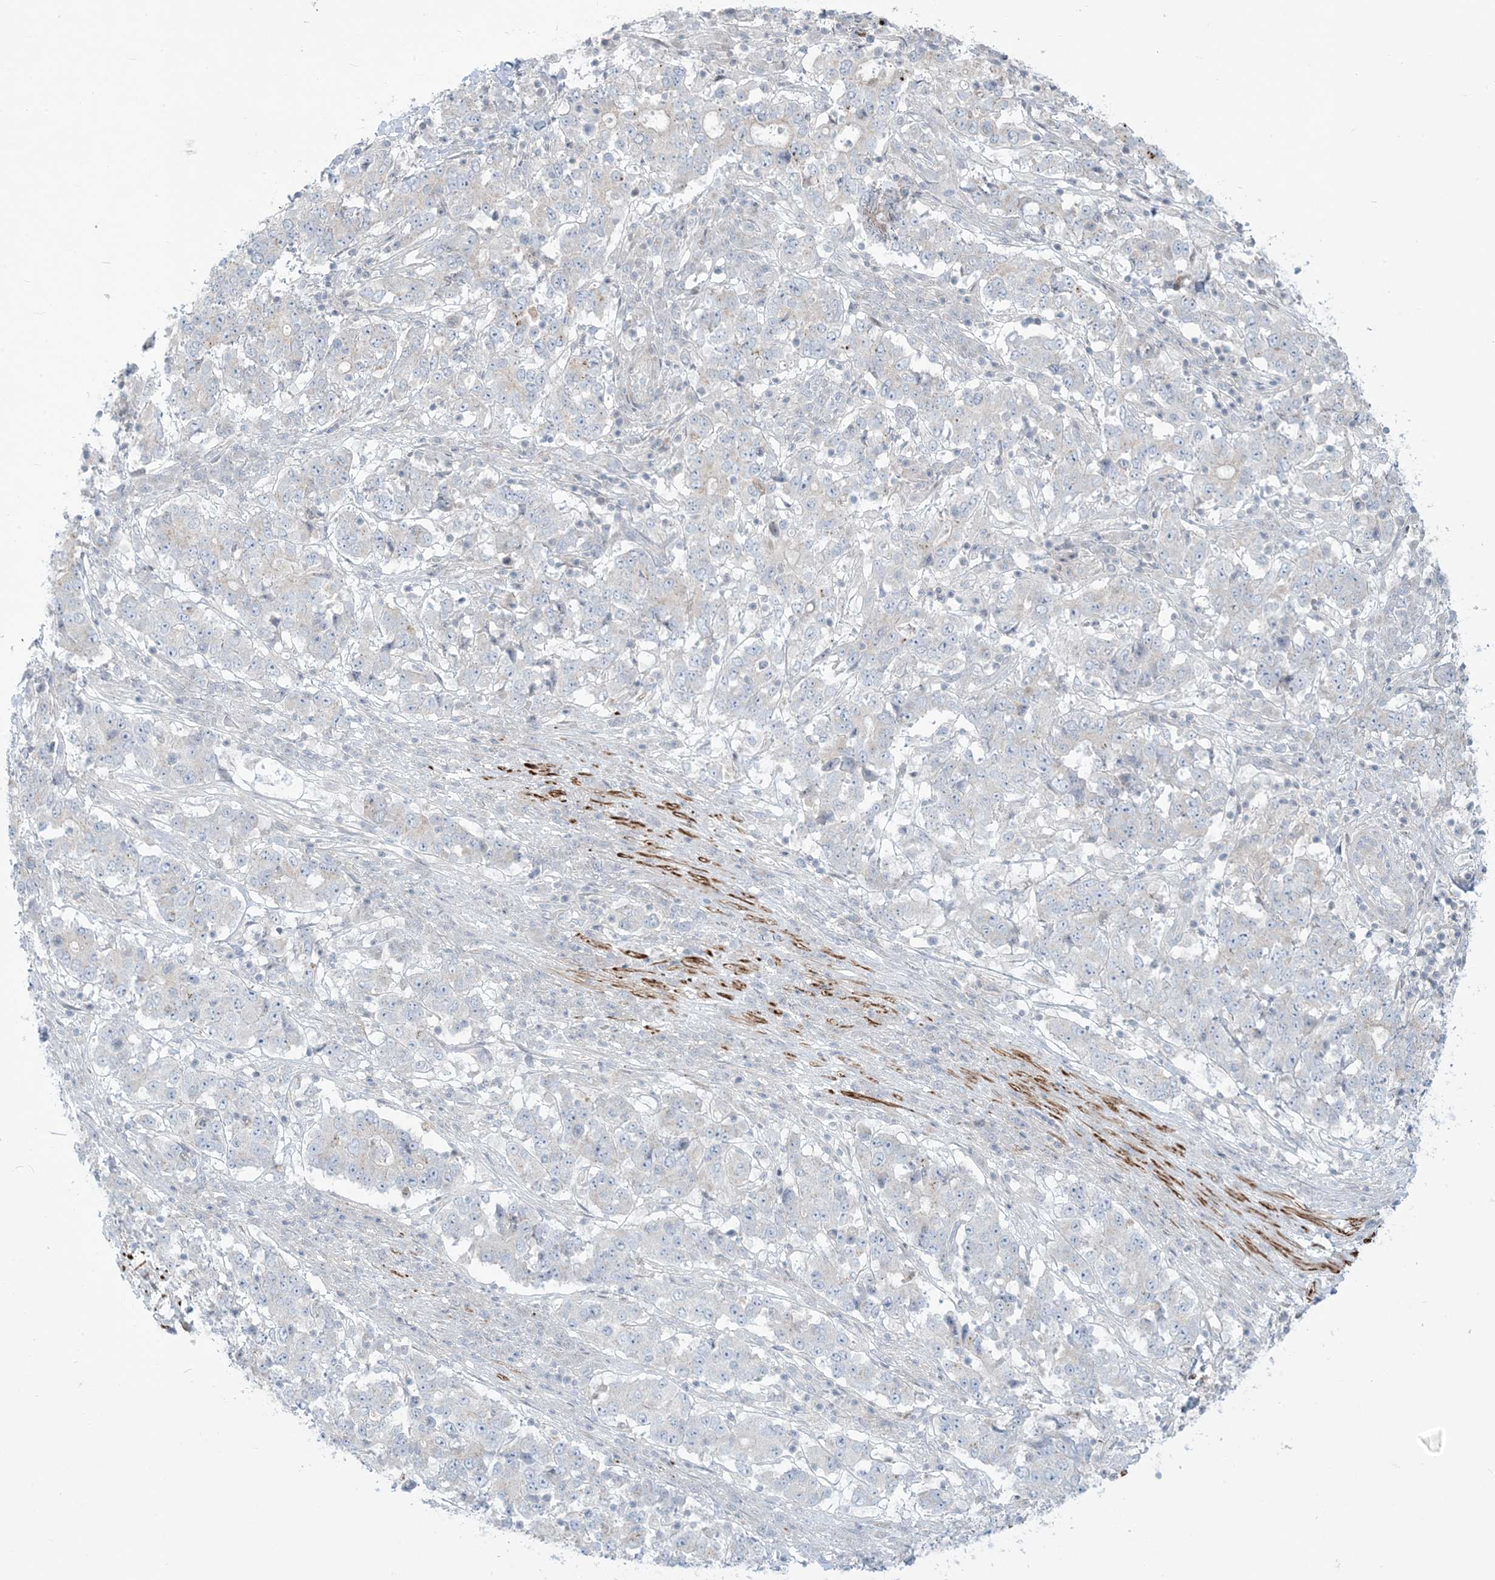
{"staining": {"intensity": "negative", "quantity": "none", "location": "none"}, "tissue": "stomach cancer", "cell_type": "Tumor cells", "image_type": "cancer", "snomed": [{"axis": "morphology", "description": "Adenocarcinoma, NOS"}, {"axis": "topography", "description": "Stomach"}], "caption": "IHC of stomach cancer displays no positivity in tumor cells.", "gene": "AFTPH", "patient": {"sex": "male", "age": 59}}